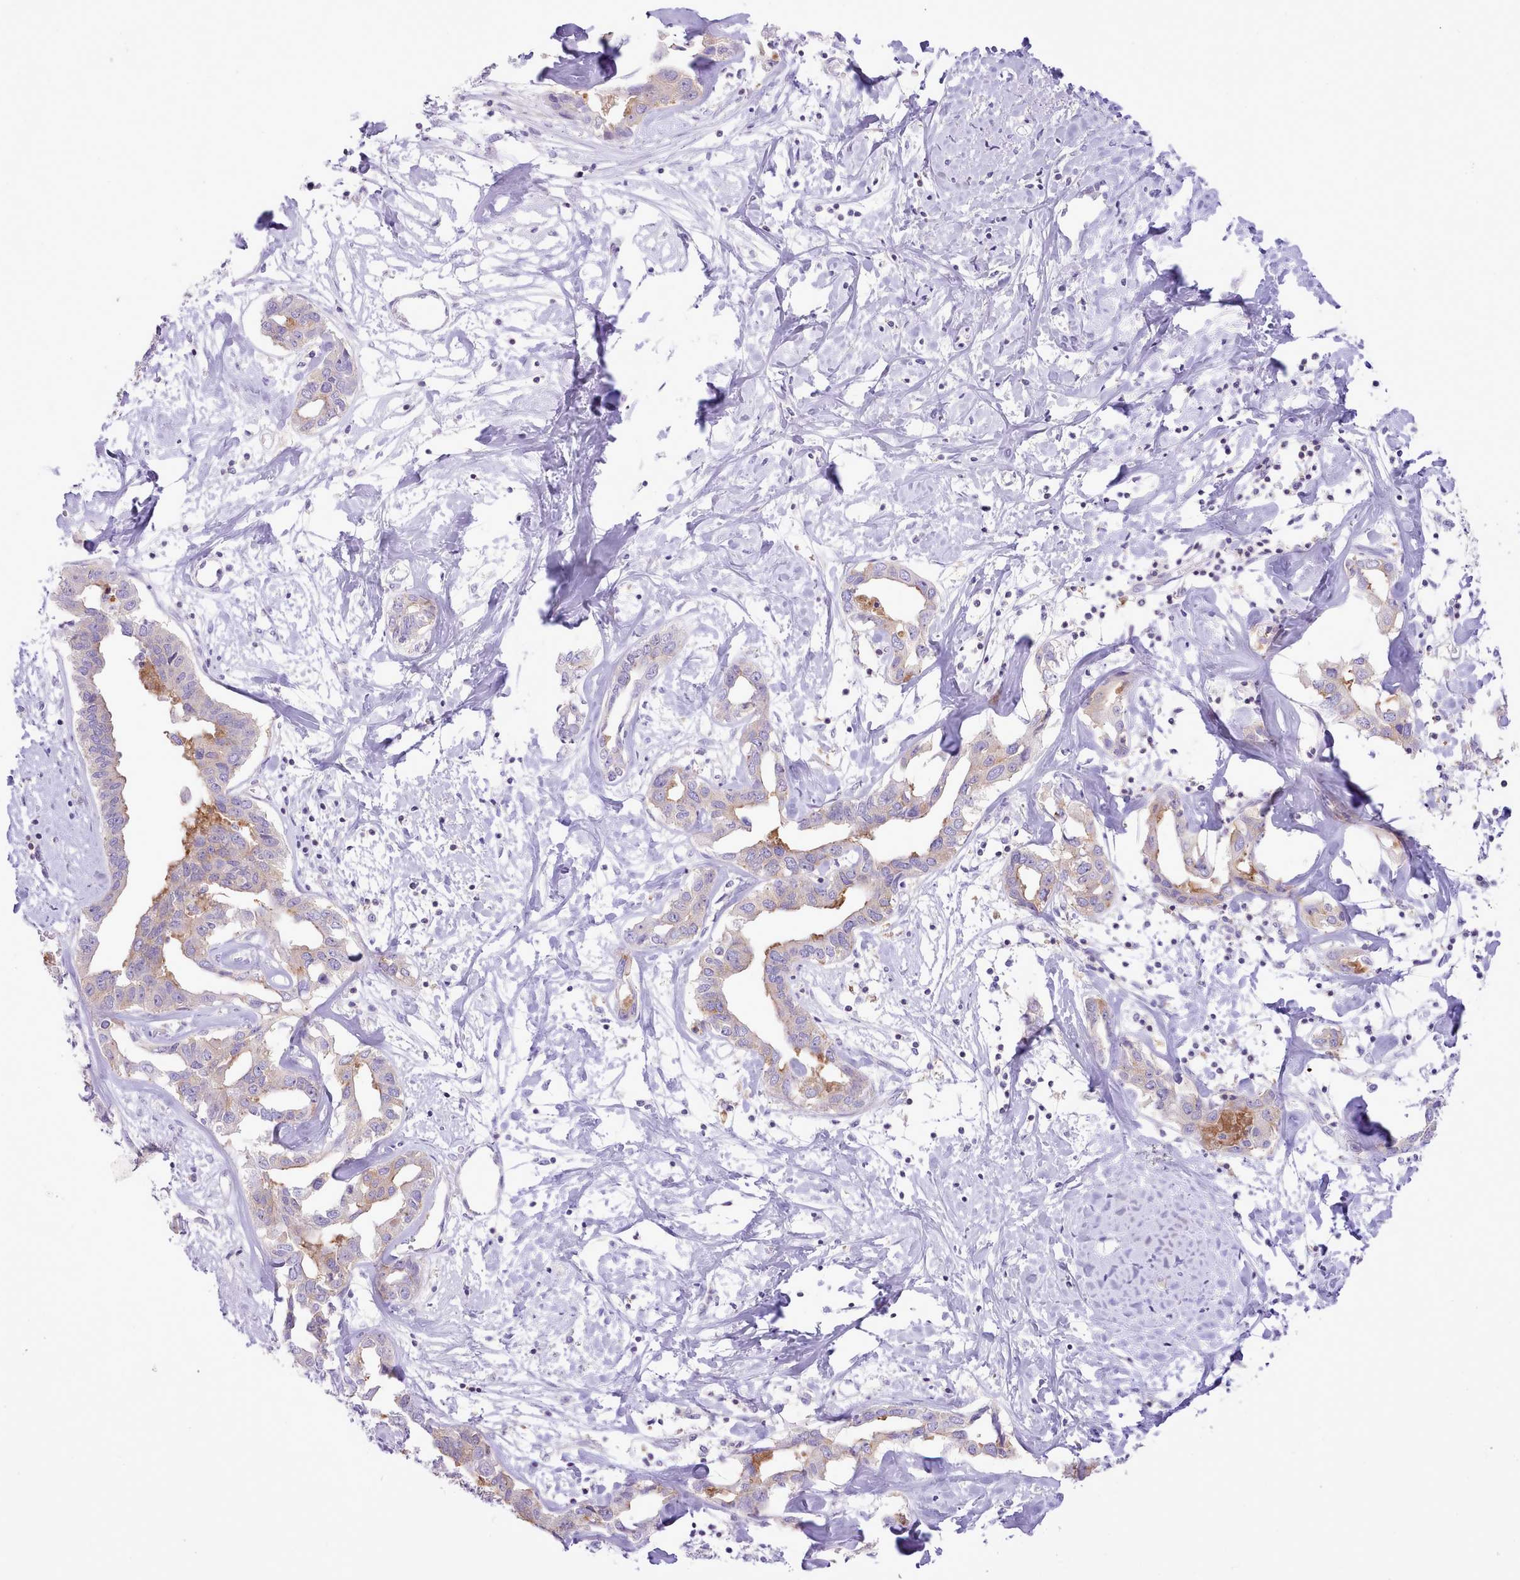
{"staining": {"intensity": "weak", "quantity": "<25%", "location": "cytoplasmic/membranous"}, "tissue": "liver cancer", "cell_type": "Tumor cells", "image_type": "cancer", "snomed": [{"axis": "morphology", "description": "Cholangiocarcinoma"}, {"axis": "topography", "description": "Liver"}], "caption": "A micrograph of human liver cholangiocarcinoma is negative for staining in tumor cells. (DAB (3,3'-diaminobenzidine) immunohistochemistry (IHC) with hematoxylin counter stain).", "gene": "MDFI", "patient": {"sex": "male", "age": 59}}